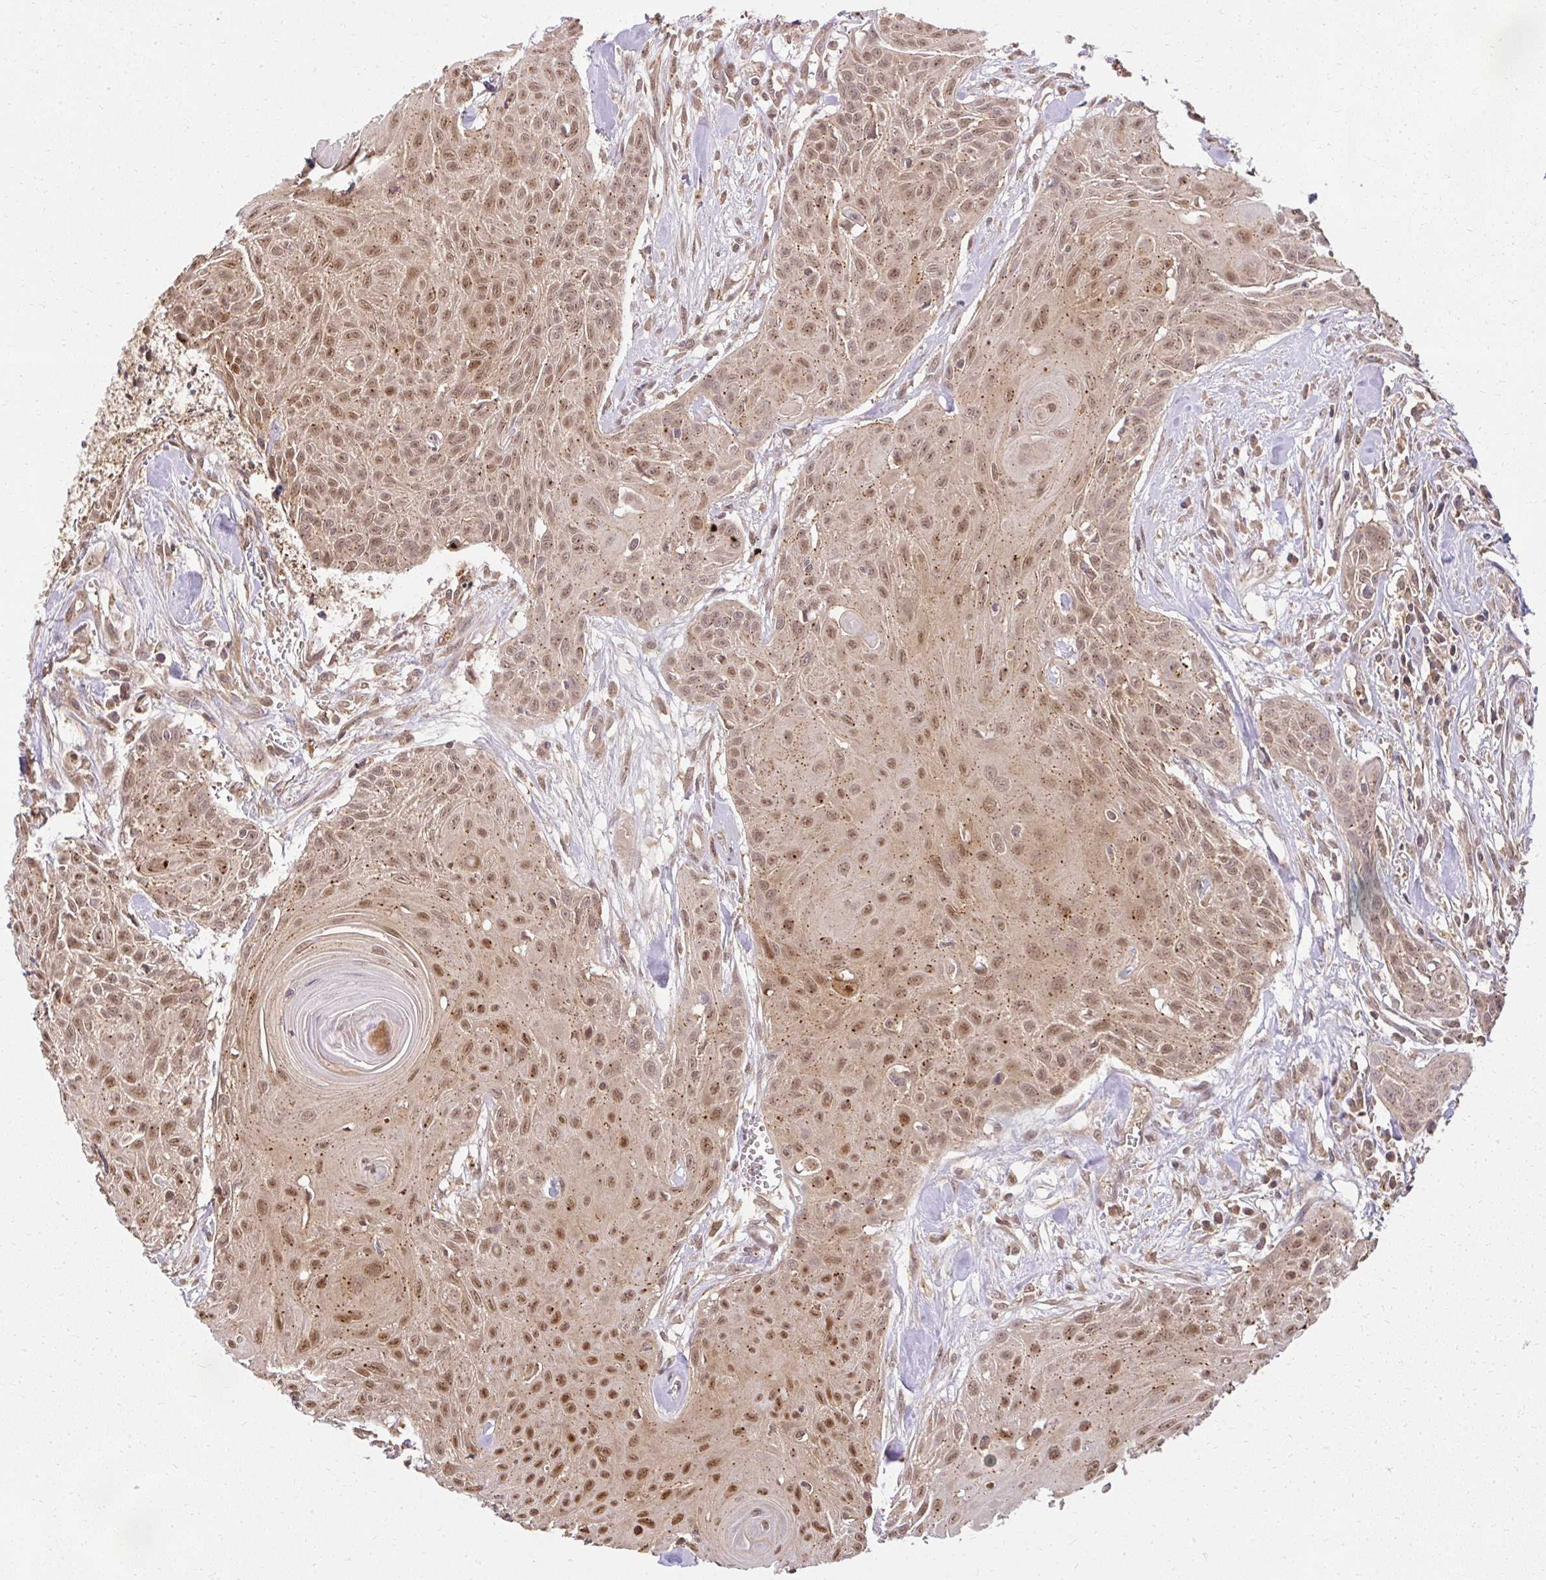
{"staining": {"intensity": "moderate", "quantity": ">75%", "location": "nuclear"}, "tissue": "head and neck cancer", "cell_type": "Tumor cells", "image_type": "cancer", "snomed": [{"axis": "morphology", "description": "Squamous cell carcinoma, NOS"}, {"axis": "topography", "description": "Lymph node"}, {"axis": "topography", "description": "Salivary gland"}, {"axis": "topography", "description": "Head-Neck"}], "caption": "Head and neck squamous cell carcinoma stained for a protein (brown) reveals moderate nuclear positive positivity in about >75% of tumor cells.", "gene": "LARS2", "patient": {"sex": "female", "age": 74}}